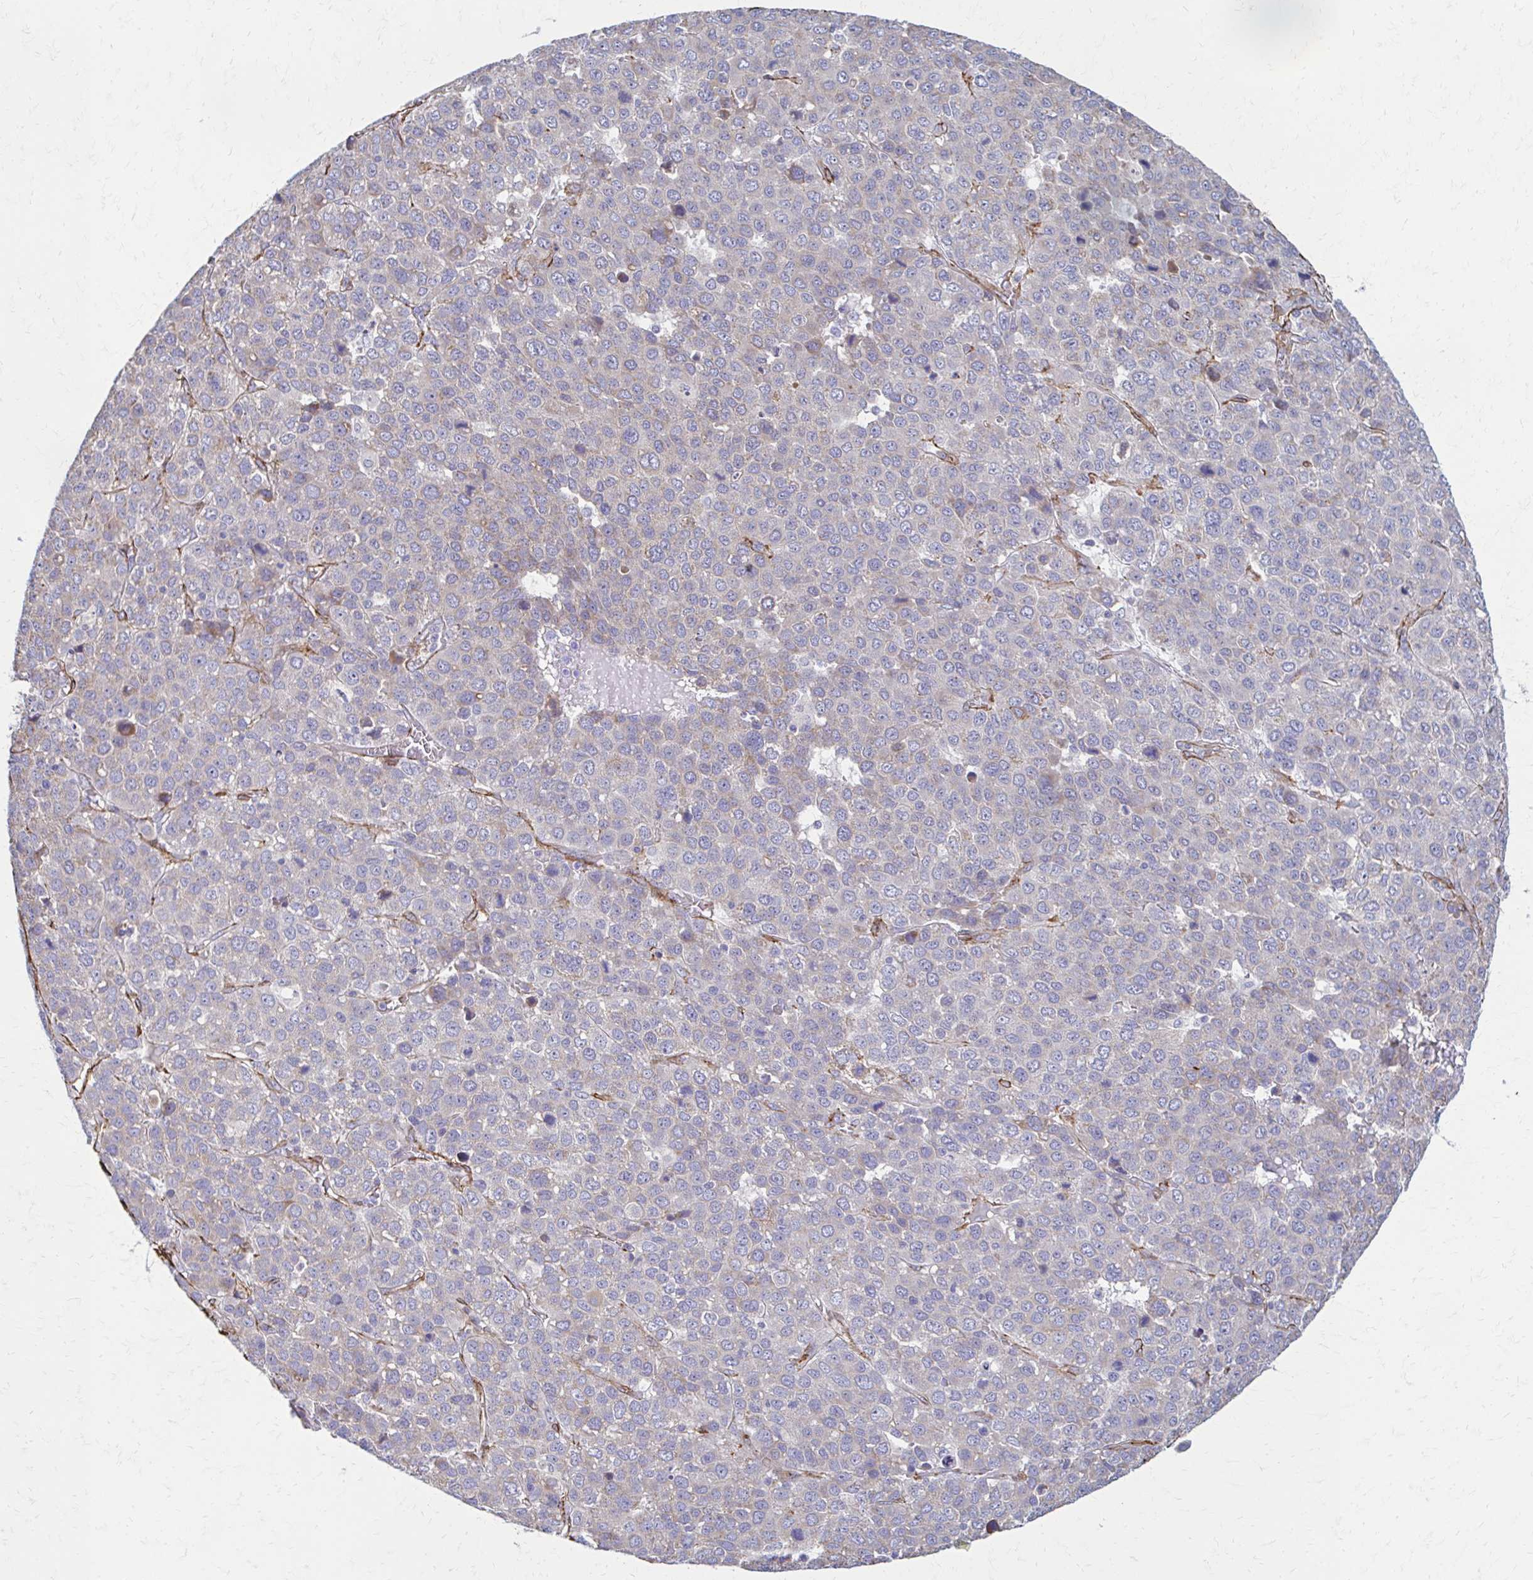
{"staining": {"intensity": "negative", "quantity": "none", "location": "none"}, "tissue": "liver cancer", "cell_type": "Tumor cells", "image_type": "cancer", "snomed": [{"axis": "morphology", "description": "Carcinoma, Hepatocellular, NOS"}, {"axis": "topography", "description": "Liver"}], "caption": "Tumor cells show no significant protein expression in hepatocellular carcinoma (liver).", "gene": "TIMMDC1", "patient": {"sex": "male", "age": 69}}